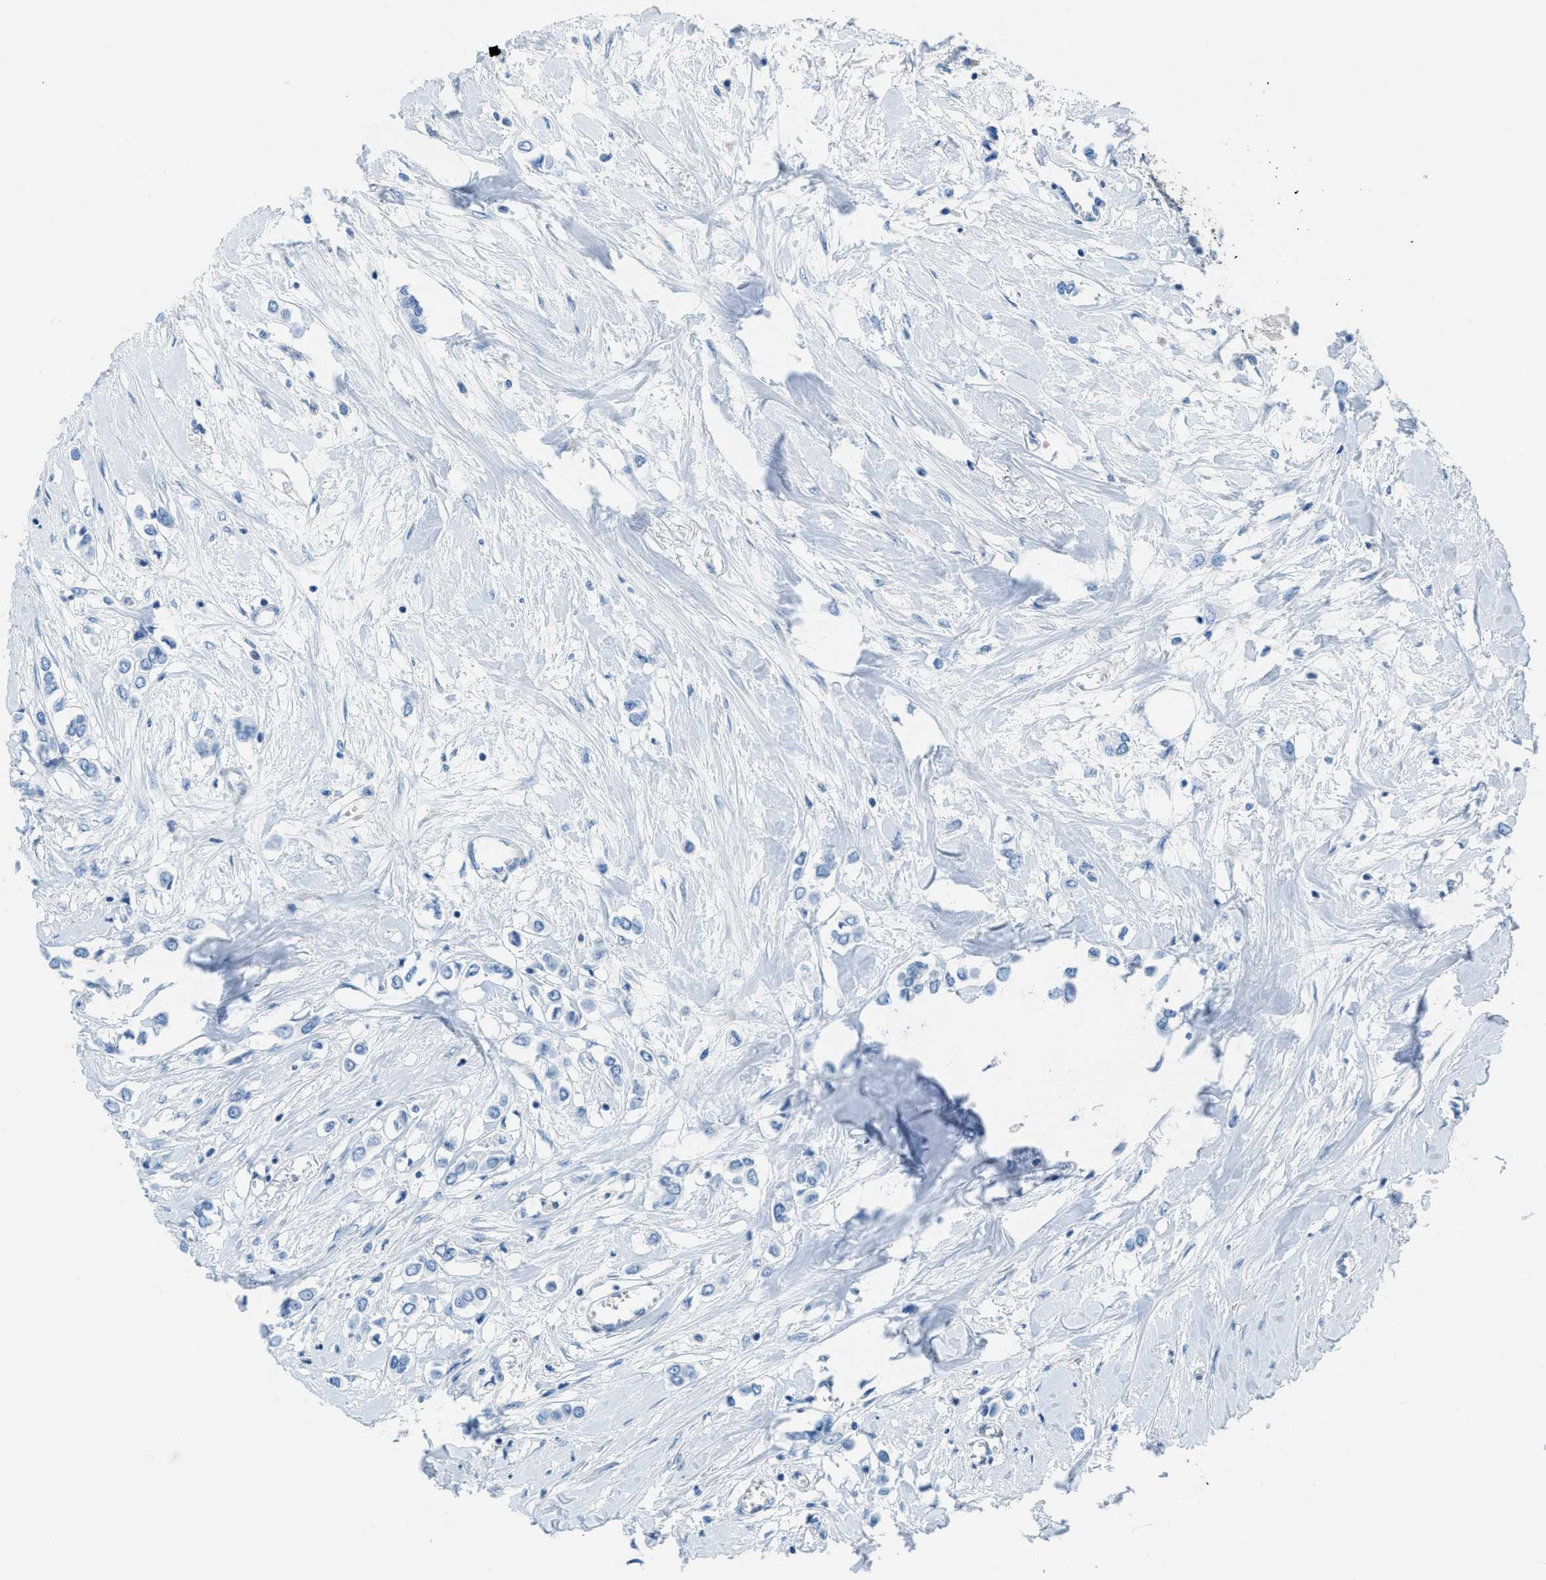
{"staining": {"intensity": "negative", "quantity": "none", "location": "none"}, "tissue": "breast cancer", "cell_type": "Tumor cells", "image_type": "cancer", "snomed": [{"axis": "morphology", "description": "Duct carcinoma"}, {"axis": "topography", "description": "Breast"}], "caption": "Tumor cells show no significant positivity in breast intraductal carcinoma. The staining was performed using DAB (3,3'-diaminobenzidine) to visualize the protein expression in brown, while the nuclei were stained in blue with hematoxylin (Magnification: 20x).", "gene": "MAPRE2", "patient": {"sex": "female", "age": 40}}